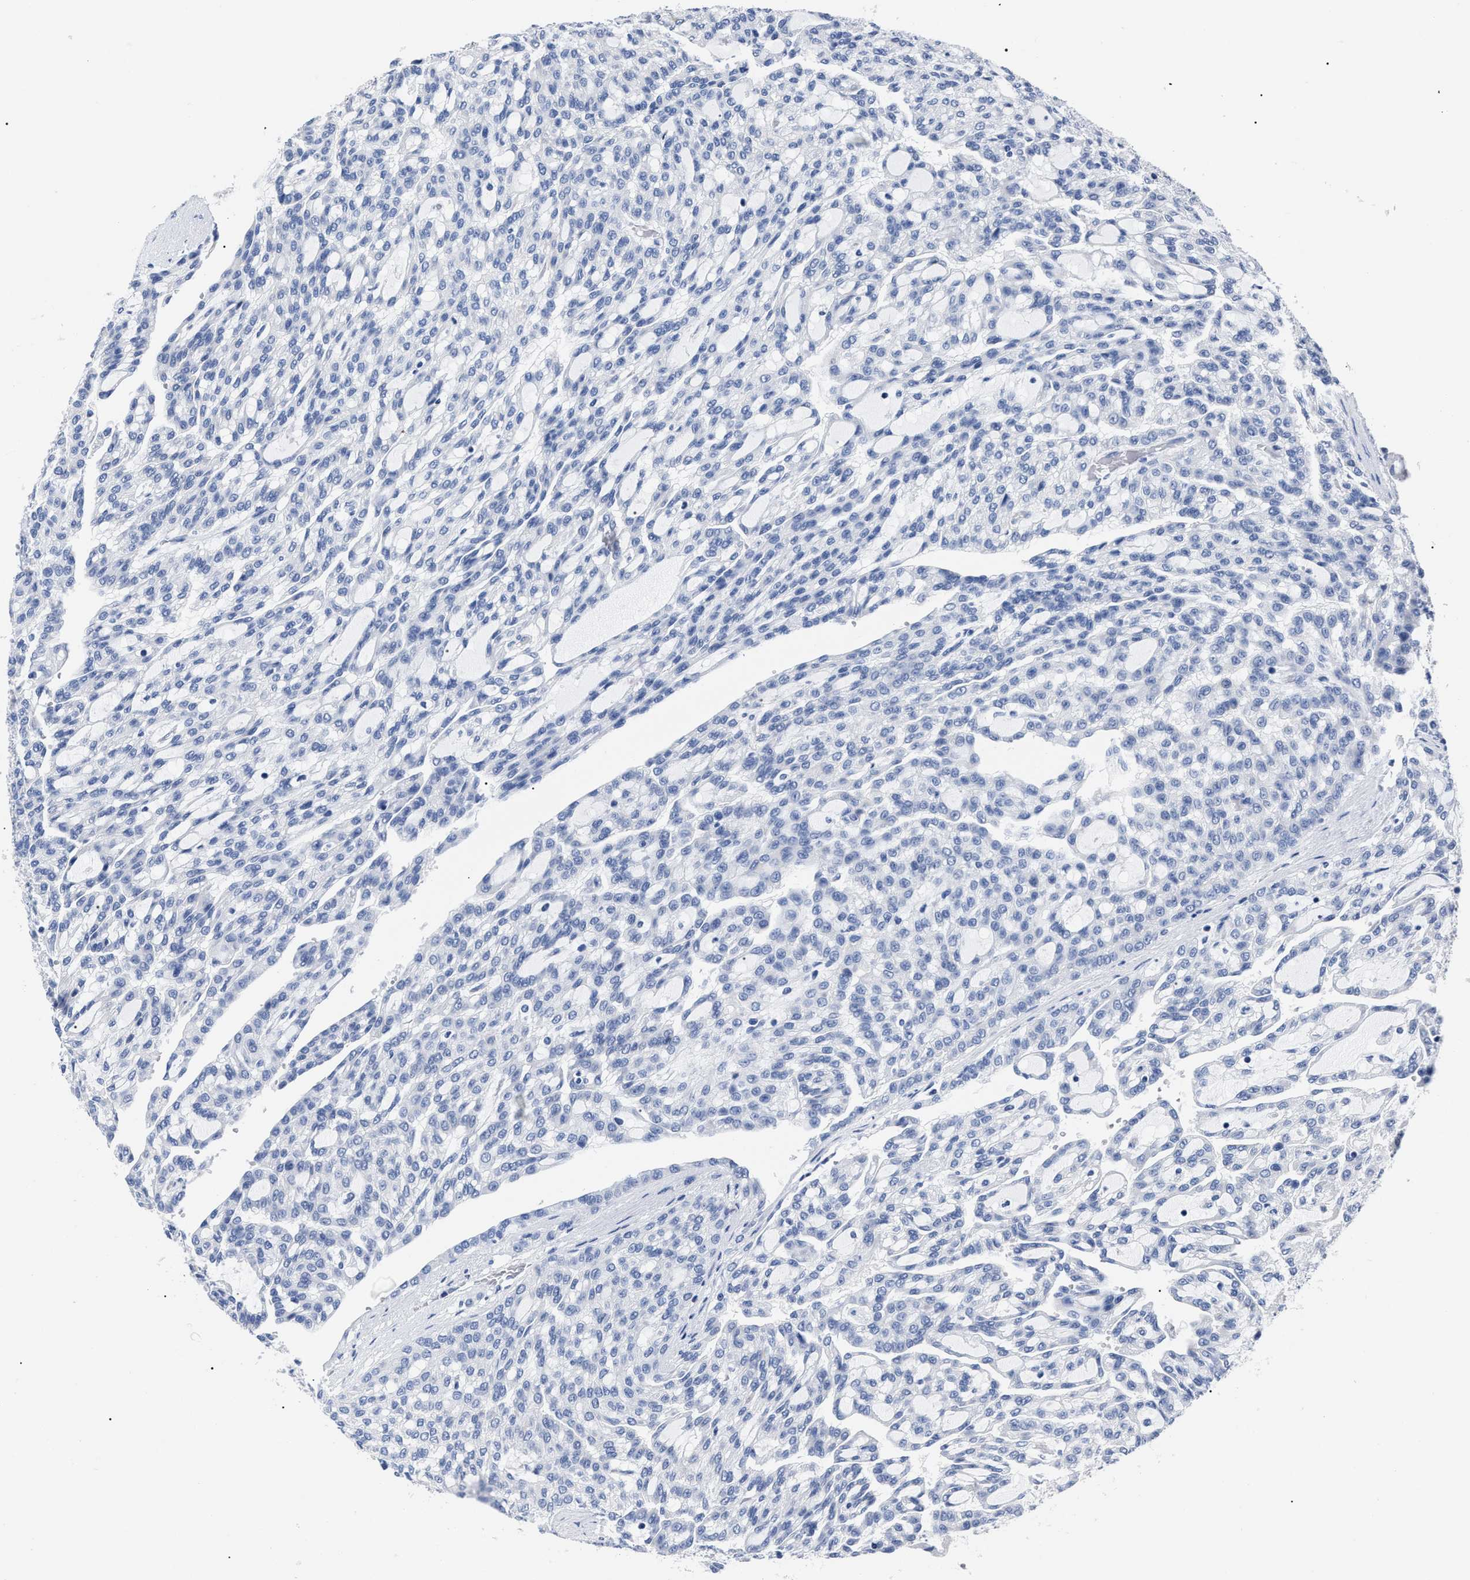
{"staining": {"intensity": "negative", "quantity": "none", "location": "none"}, "tissue": "renal cancer", "cell_type": "Tumor cells", "image_type": "cancer", "snomed": [{"axis": "morphology", "description": "Adenocarcinoma, NOS"}, {"axis": "topography", "description": "Kidney"}], "caption": "High magnification brightfield microscopy of renal cancer (adenocarcinoma) stained with DAB (3,3'-diaminobenzidine) (brown) and counterstained with hematoxylin (blue): tumor cells show no significant expression. The staining is performed using DAB brown chromogen with nuclei counter-stained in using hematoxylin.", "gene": "ALPG", "patient": {"sex": "male", "age": 63}}